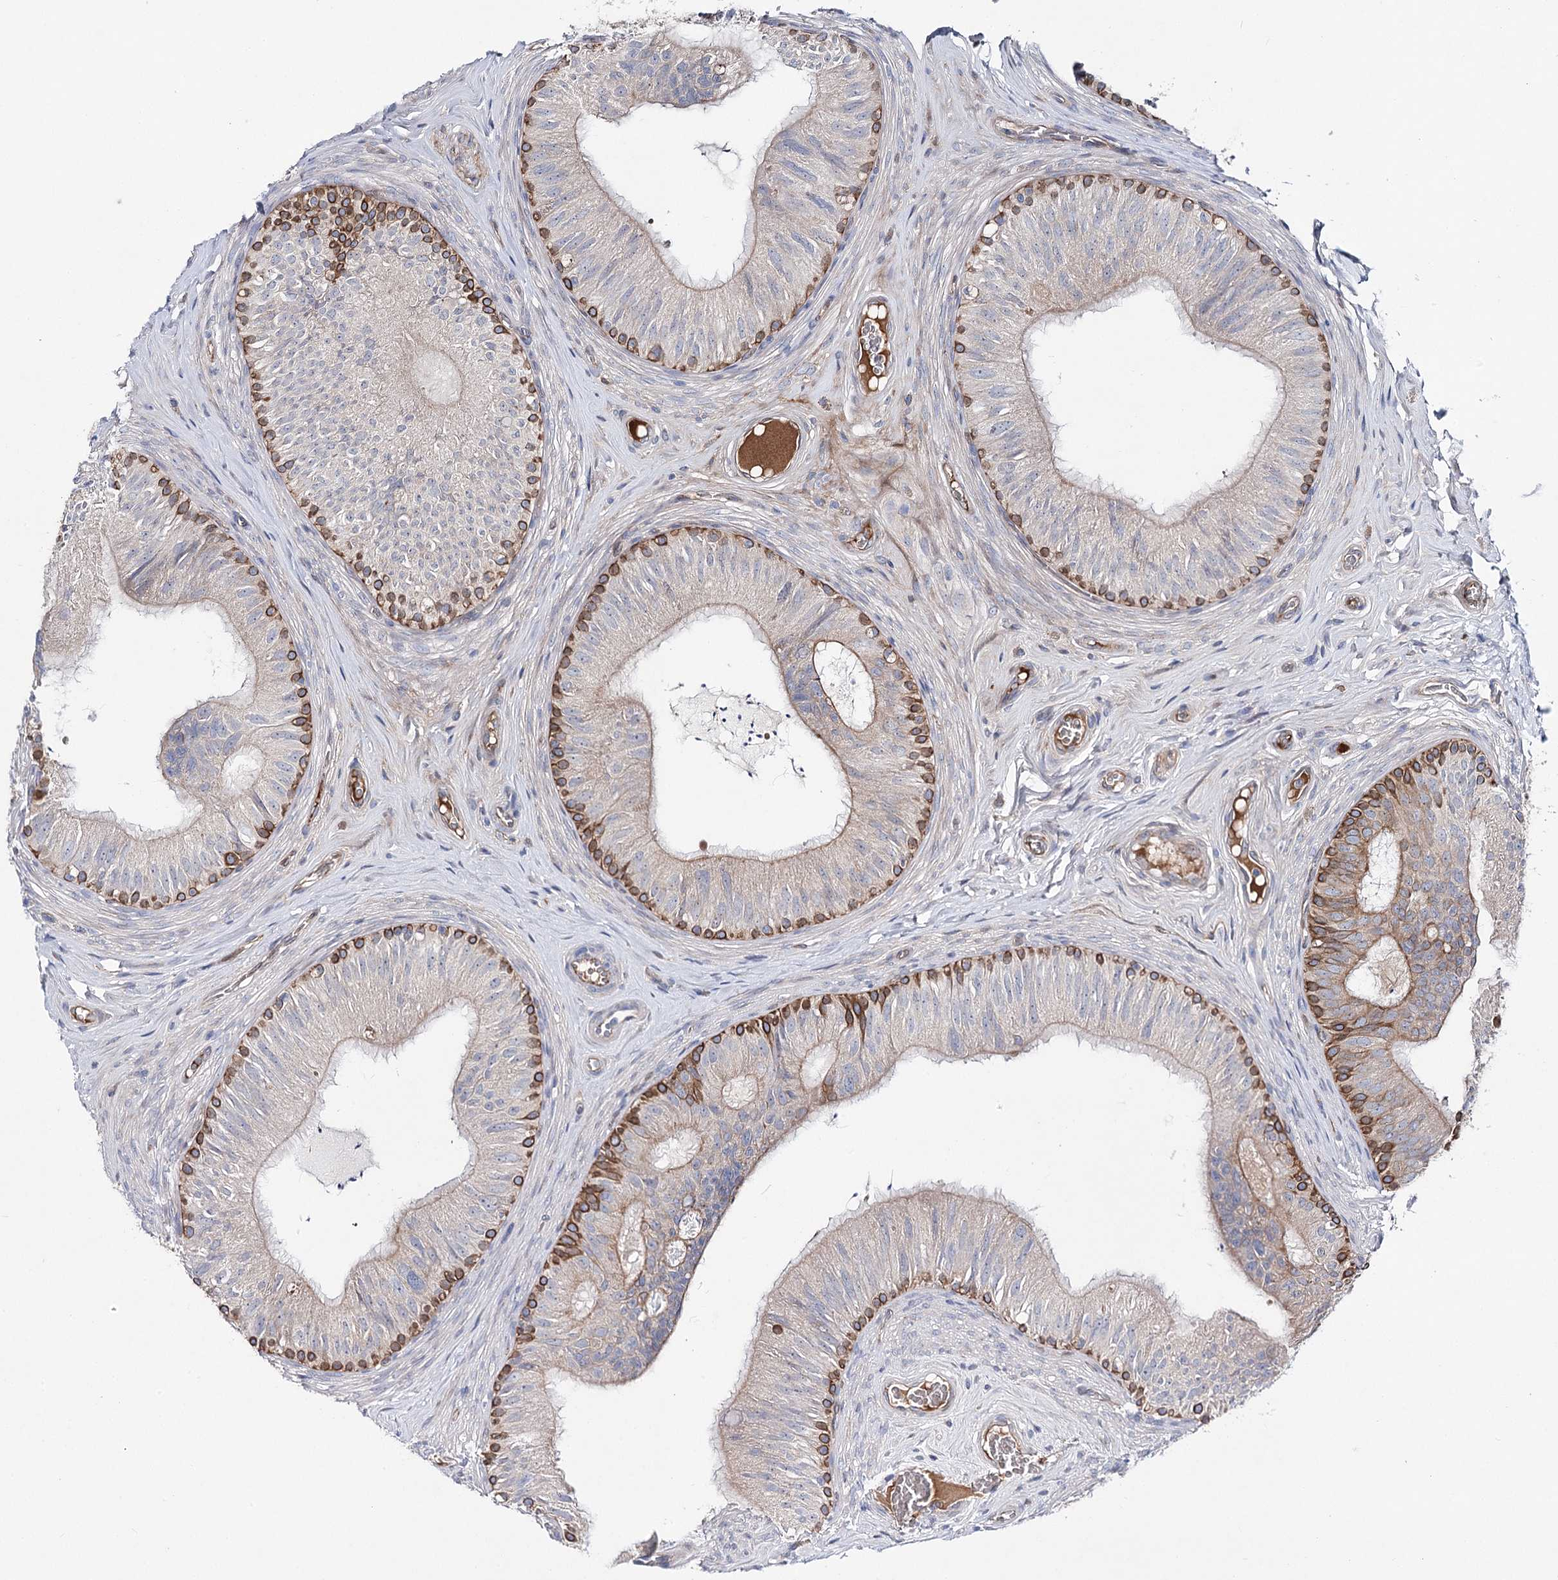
{"staining": {"intensity": "moderate", "quantity": "<25%", "location": "cytoplasmic/membranous"}, "tissue": "epididymis", "cell_type": "Glandular cells", "image_type": "normal", "snomed": [{"axis": "morphology", "description": "Normal tissue, NOS"}, {"axis": "topography", "description": "Epididymis"}], "caption": "The histopathology image shows immunohistochemical staining of benign epididymis. There is moderate cytoplasmic/membranous positivity is identified in approximately <25% of glandular cells. Using DAB (3,3'-diaminobenzidine) (brown) and hematoxylin (blue) stains, captured at high magnification using brightfield microscopy.", "gene": "LRRC14B", "patient": {"sex": "male", "age": 46}}